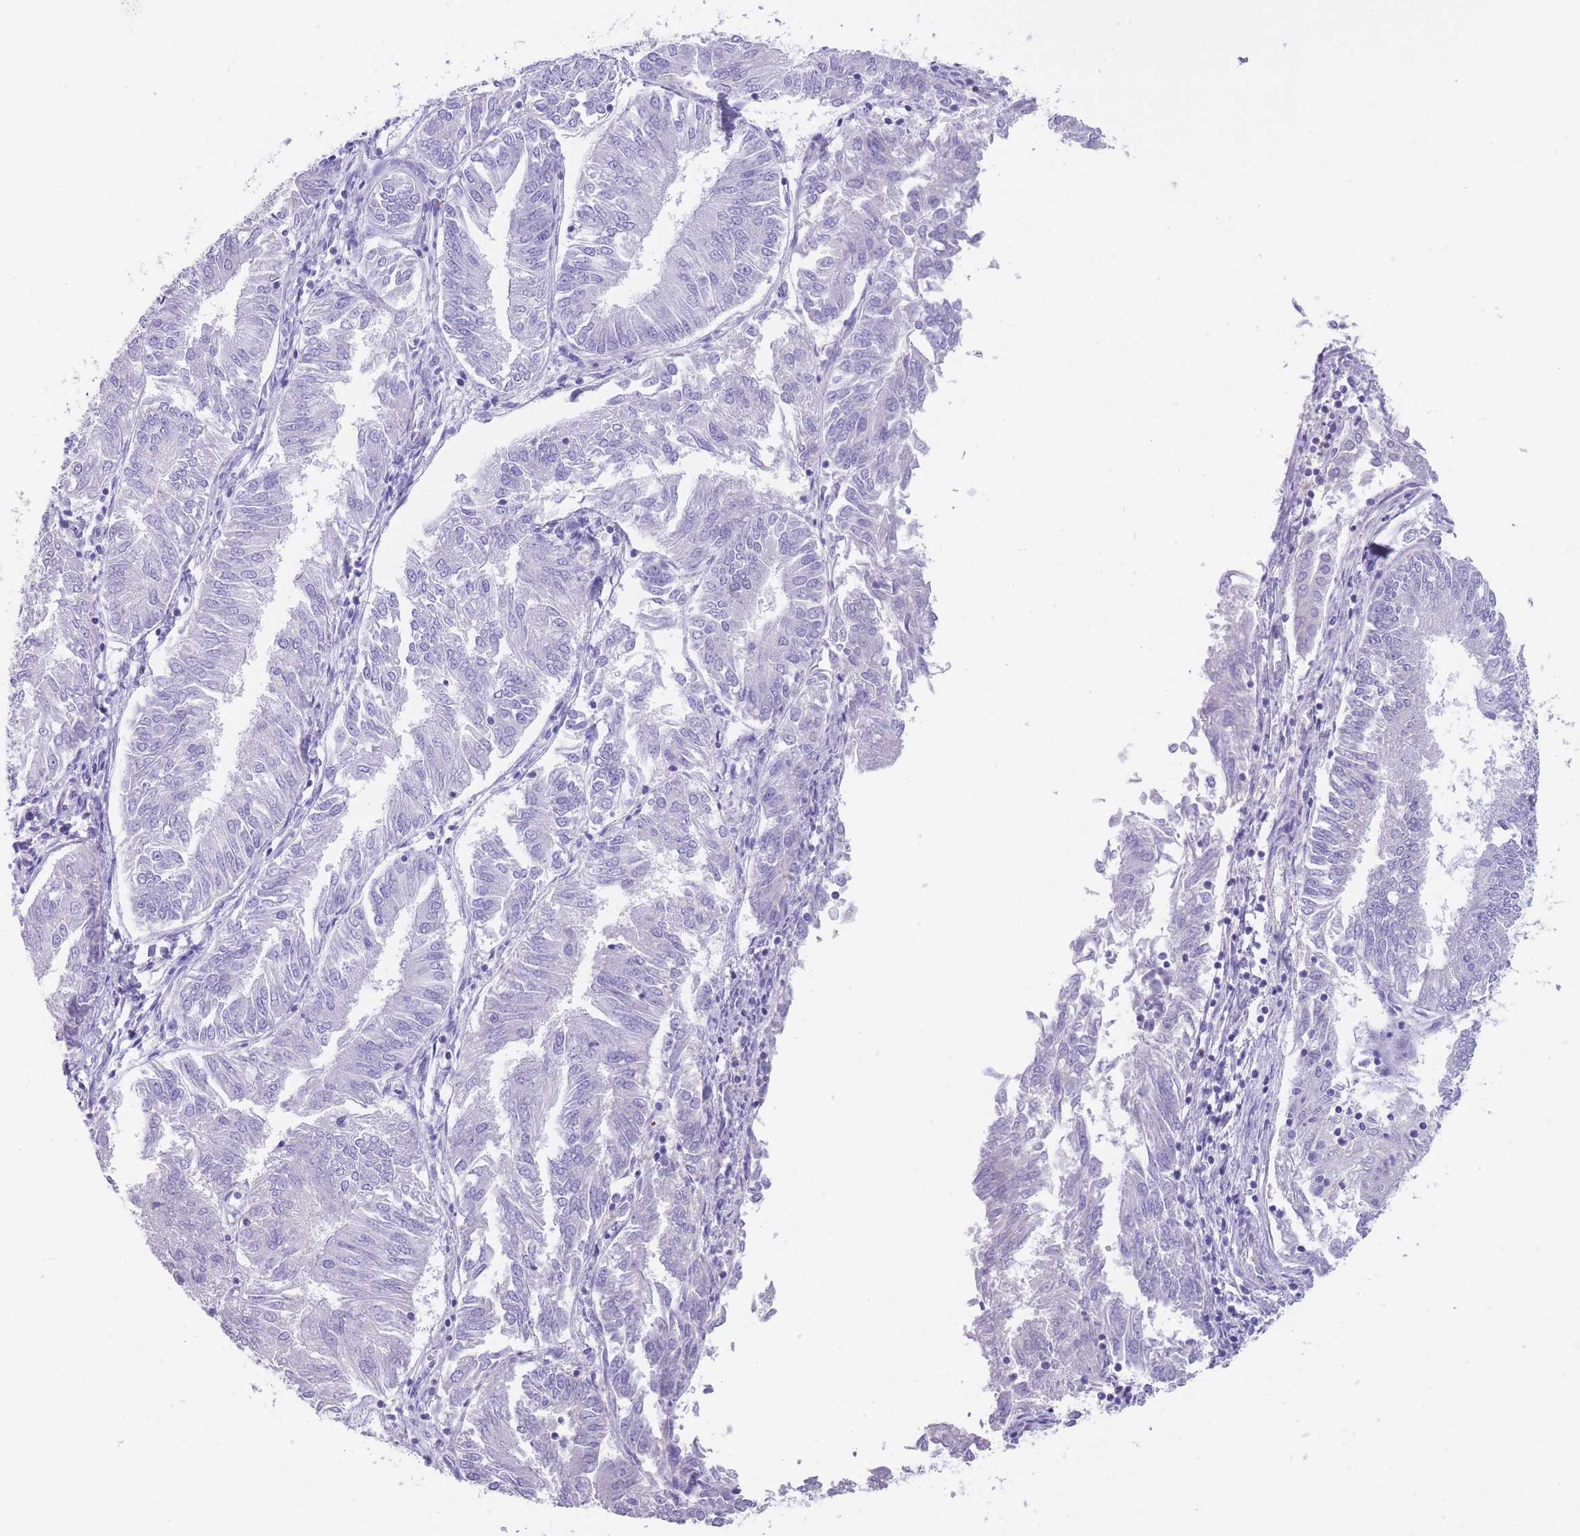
{"staining": {"intensity": "negative", "quantity": "none", "location": "none"}, "tissue": "endometrial cancer", "cell_type": "Tumor cells", "image_type": "cancer", "snomed": [{"axis": "morphology", "description": "Adenocarcinoma, NOS"}, {"axis": "topography", "description": "Endometrium"}], "caption": "This is an IHC micrograph of human endometrial adenocarcinoma. There is no positivity in tumor cells.", "gene": "LDB3", "patient": {"sex": "female", "age": 58}}